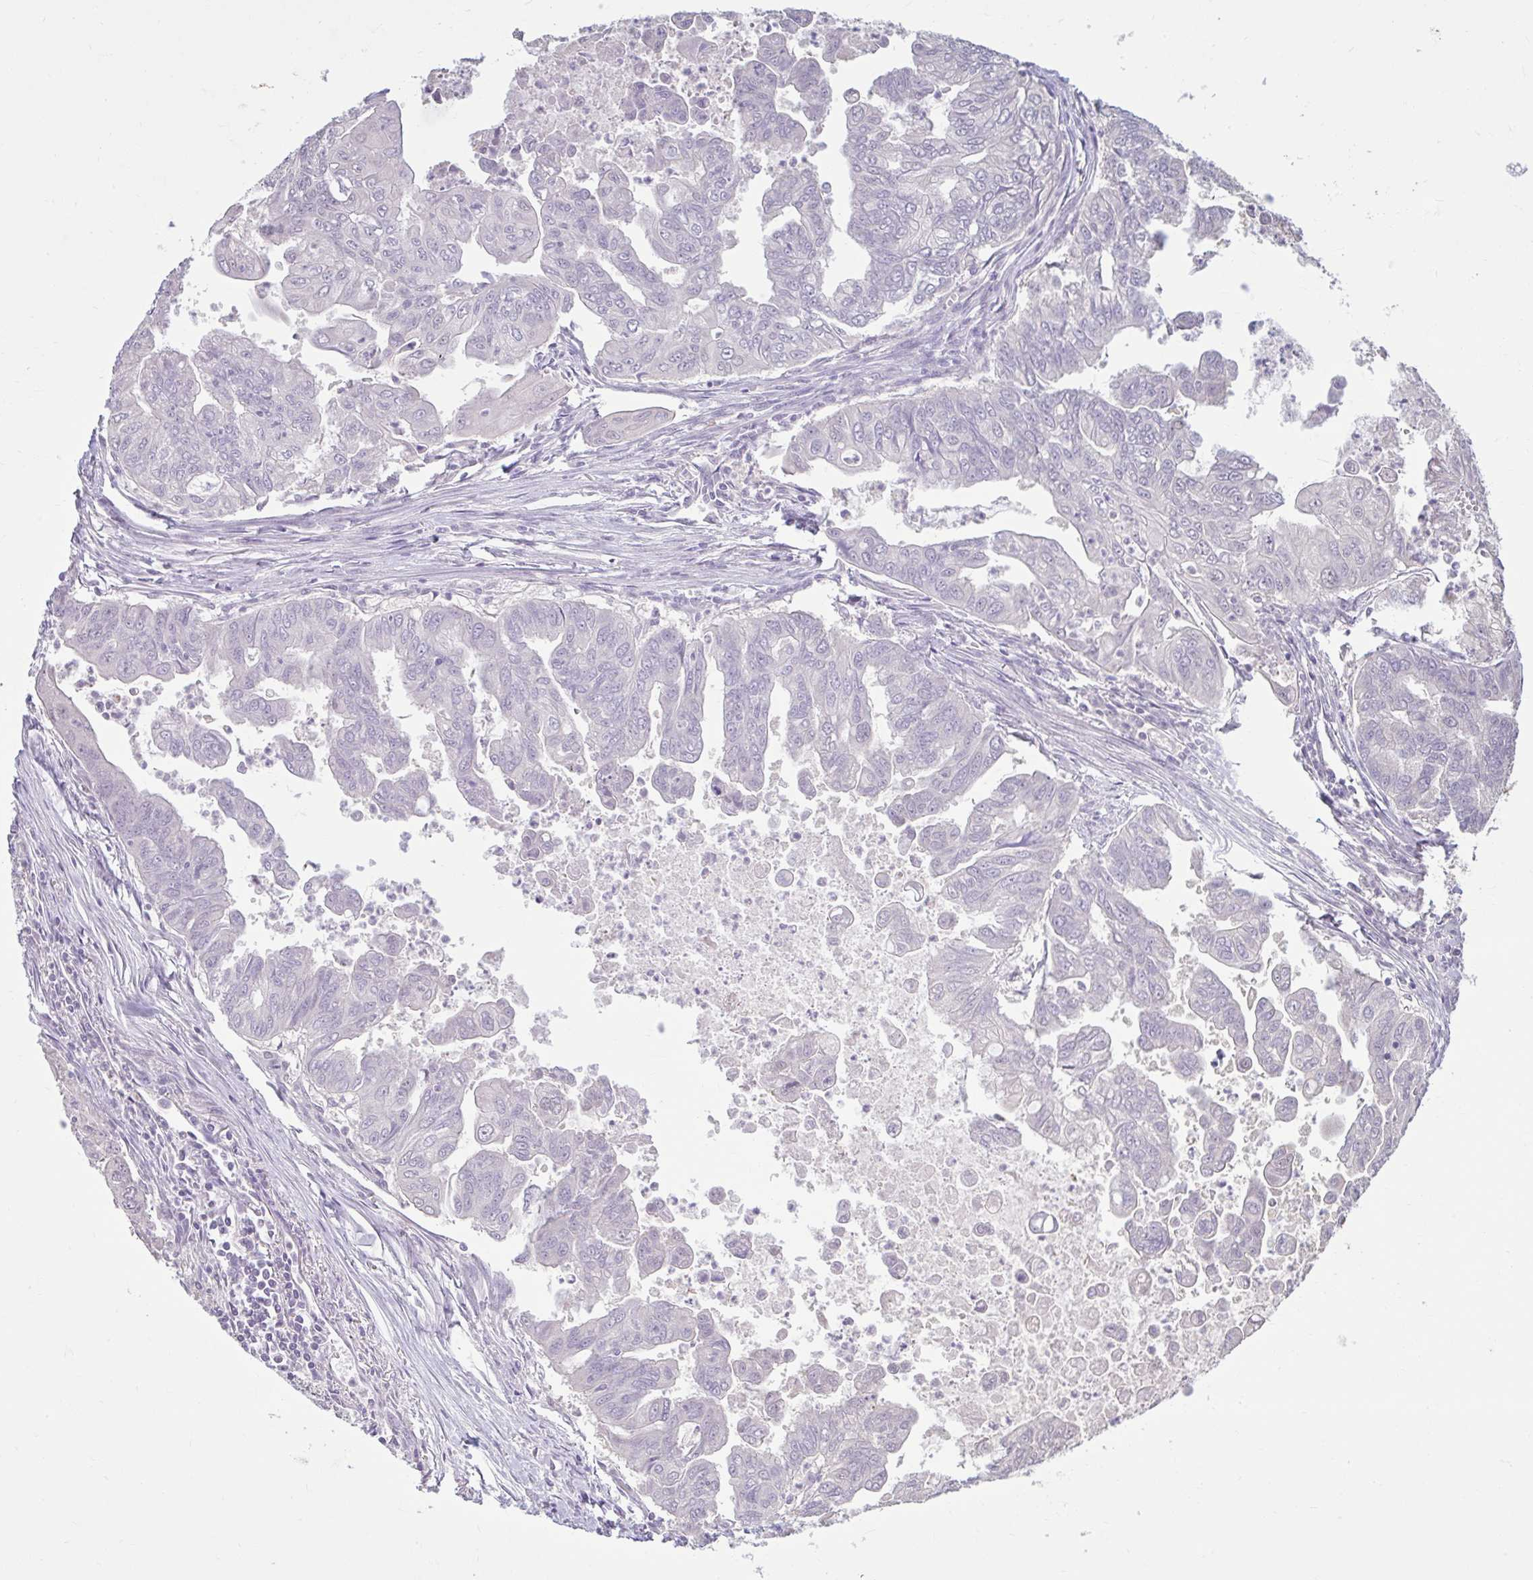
{"staining": {"intensity": "negative", "quantity": "none", "location": "none"}, "tissue": "stomach cancer", "cell_type": "Tumor cells", "image_type": "cancer", "snomed": [{"axis": "morphology", "description": "Adenocarcinoma, NOS"}, {"axis": "topography", "description": "Stomach, upper"}], "caption": "DAB (3,3'-diaminobenzidine) immunohistochemical staining of adenocarcinoma (stomach) reveals no significant staining in tumor cells.", "gene": "CDH19", "patient": {"sex": "male", "age": 80}}